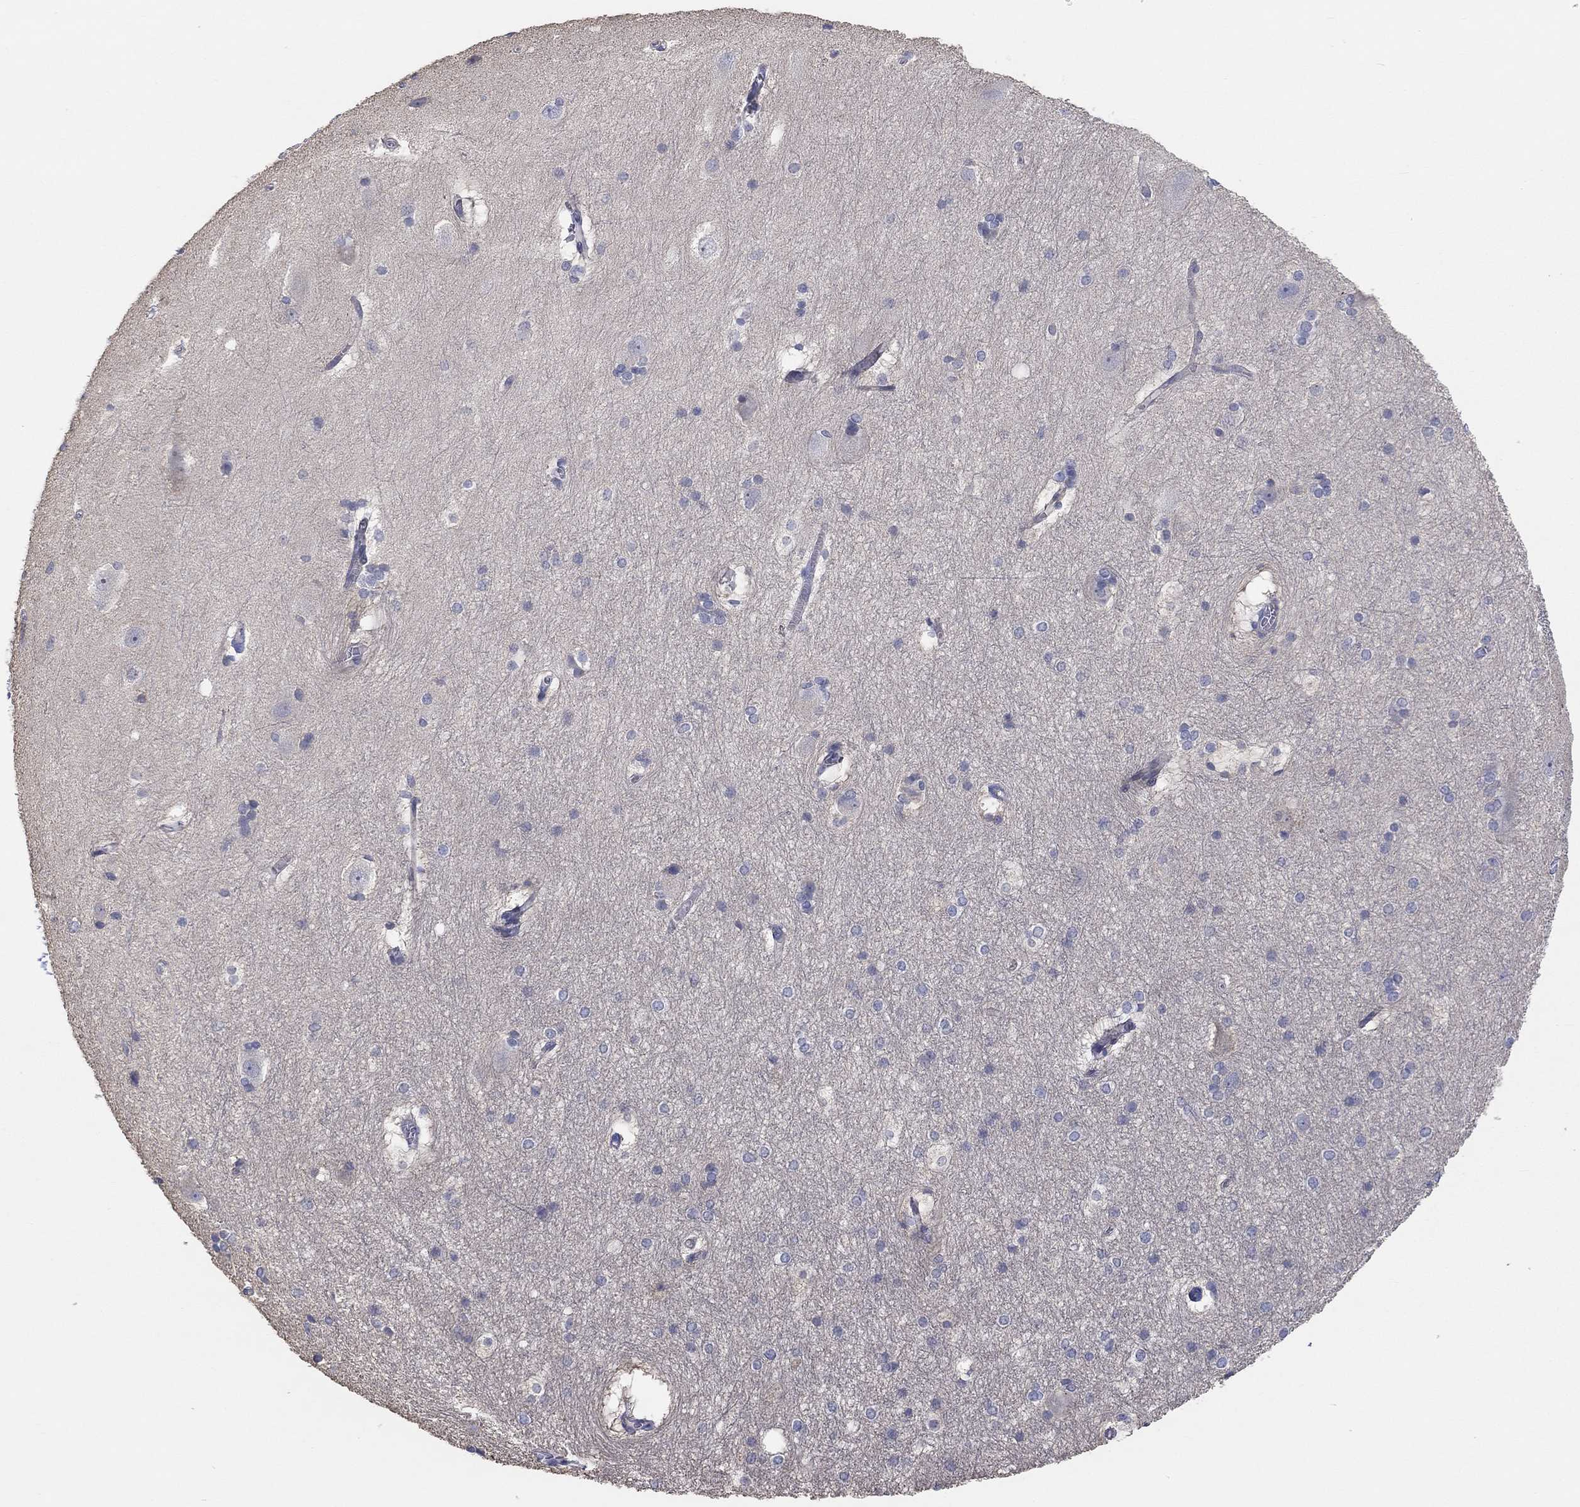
{"staining": {"intensity": "negative", "quantity": "none", "location": "none"}, "tissue": "hippocampus", "cell_type": "Glial cells", "image_type": "normal", "snomed": [{"axis": "morphology", "description": "Normal tissue, NOS"}, {"axis": "topography", "description": "Cerebral cortex"}, {"axis": "topography", "description": "Hippocampus"}], "caption": "The photomicrograph displays no significant expression in glial cells of hippocampus.", "gene": "PRC1", "patient": {"sex": "female", "age": 19}}